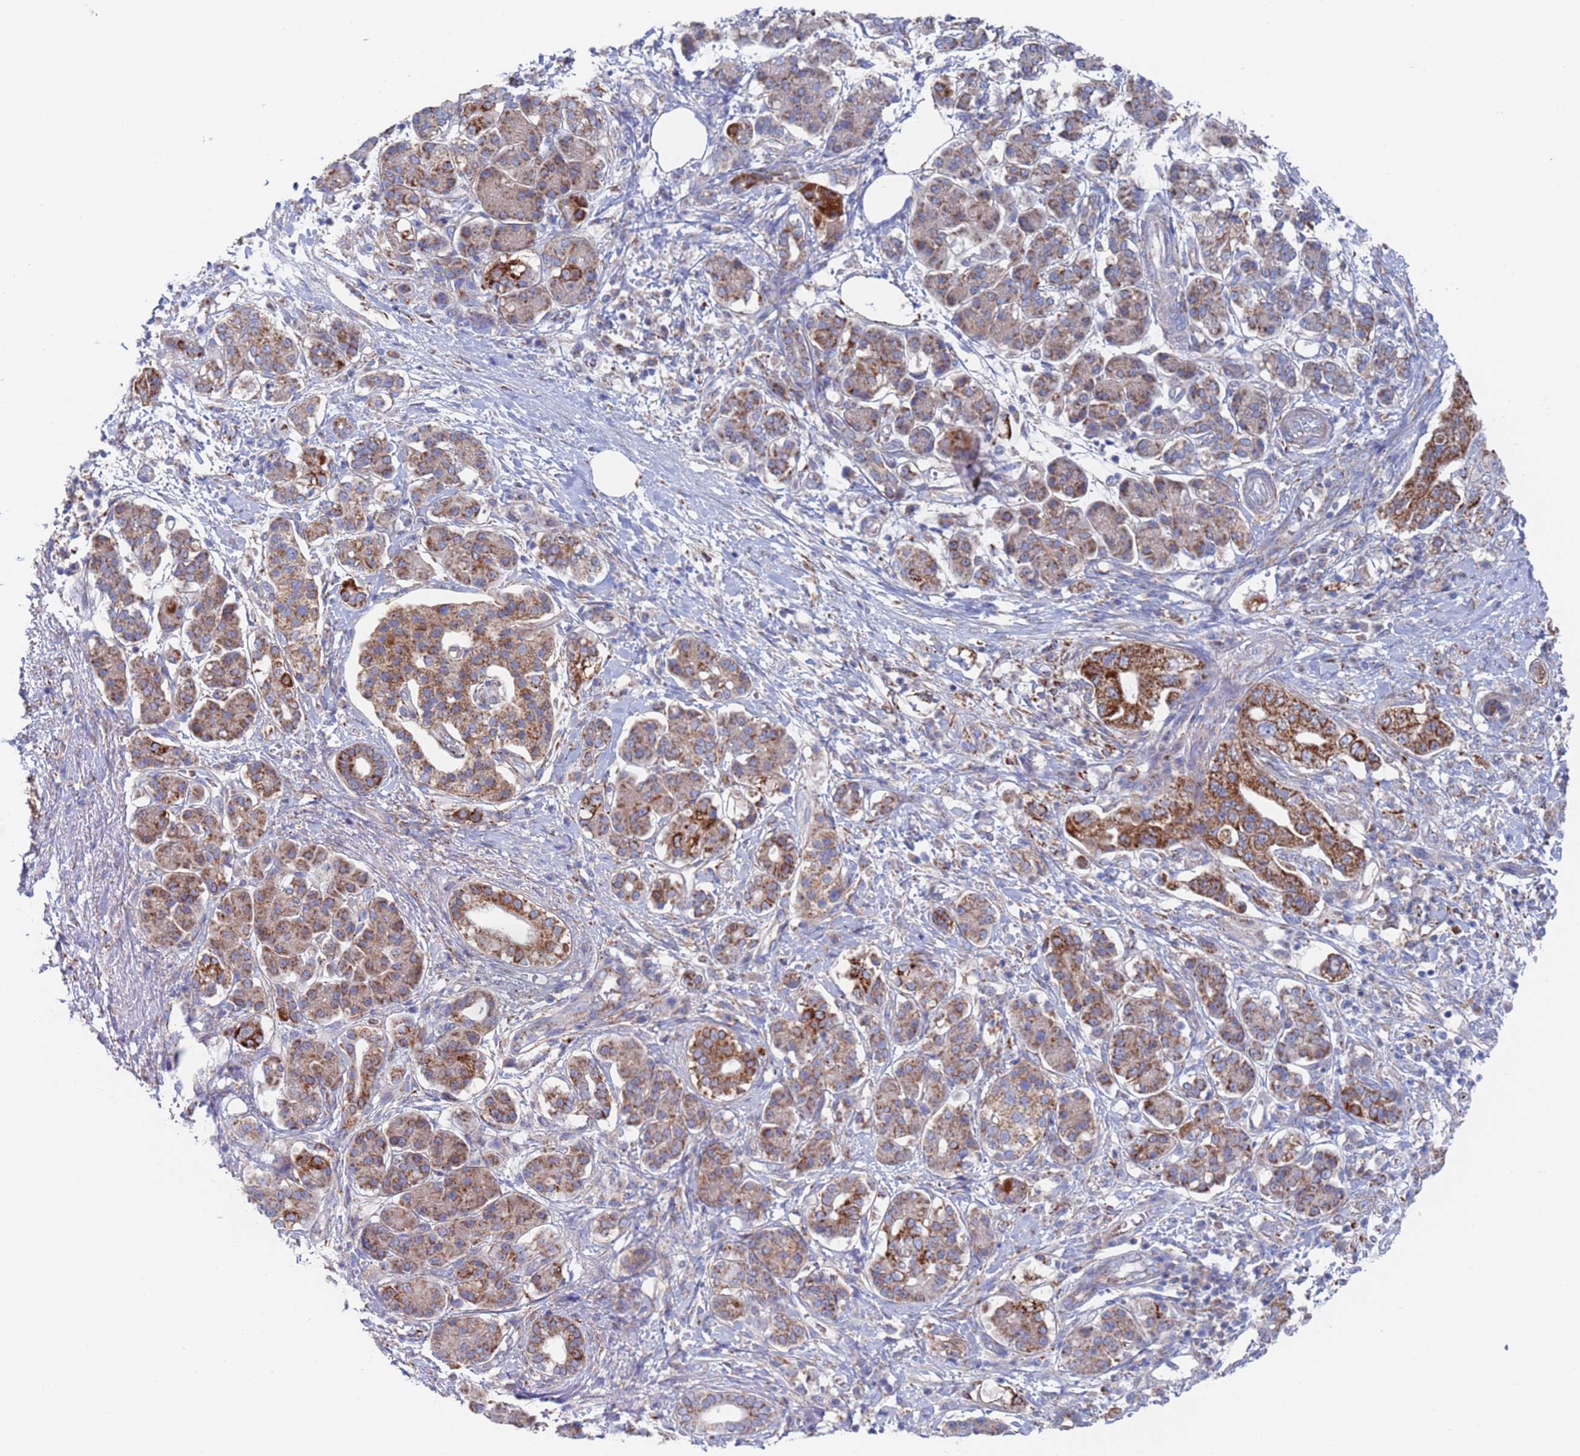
{"staining": {"intensity": "moderate", "quantity": ">75%", "location": "cytoplasmic/membranous"}, "tissue": "pancreatic cancer", "cell_type": "Tumor cells", "image_type": "cancer", "snomed": [{"axis": "morphology", "description": "Adenocarcinoma, NOS"}, {"axis": "topography", "description": "Pancreas"}], "caption": "Immunohistochemistry micrograph of neoplastic tissue: human adenocarcinoma (pancreatic) stained using IHC displays medium levels of moderate protein expression localized specifically in the cytoplasmic/membranous of tumor cells, appearing as a cytoplasmic/membranous brown color.", "gene": "CHCHD6", "patient": {"sex": "female", "age": 73}}